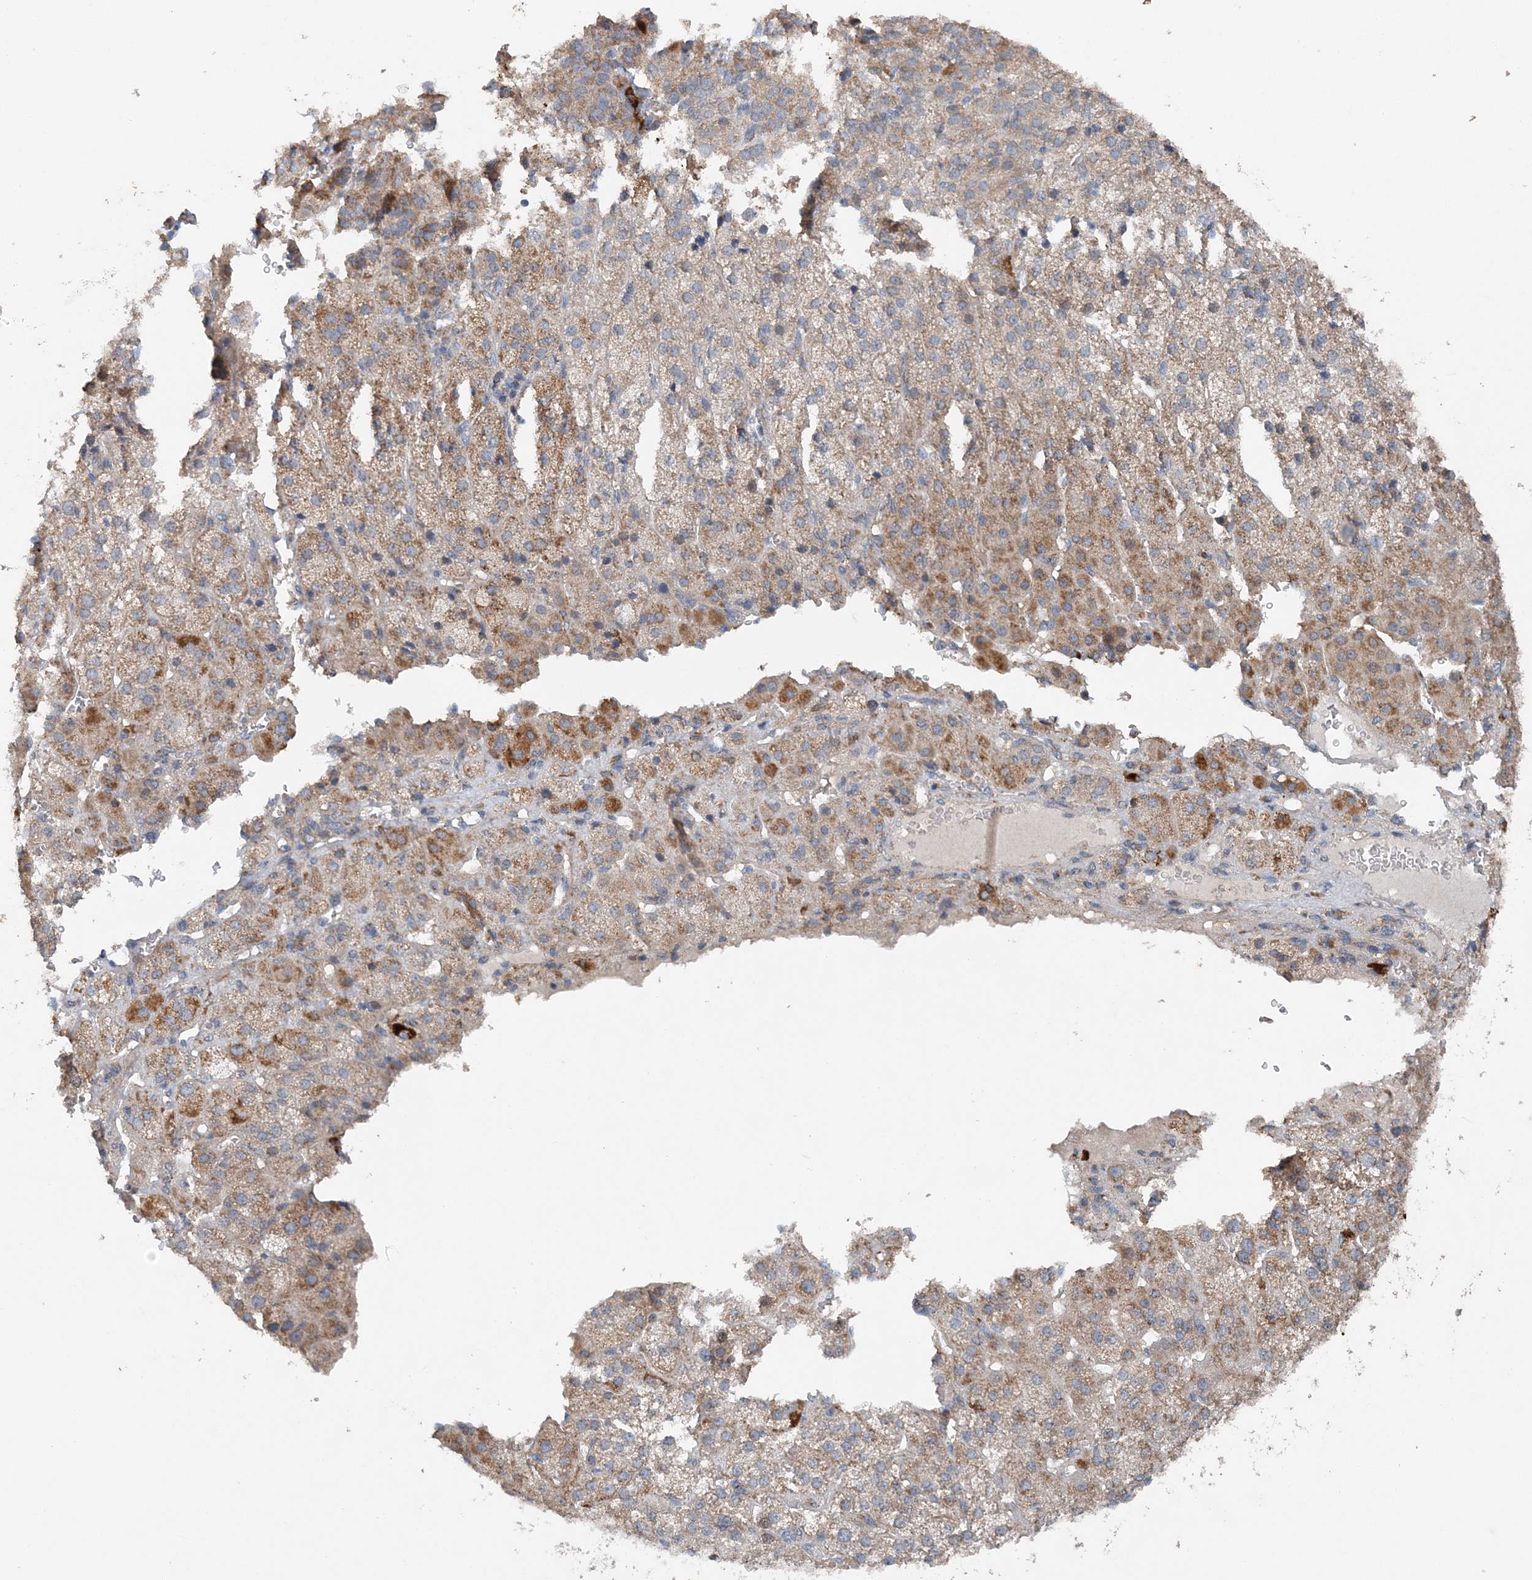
{"staining": {"intensity": "moderate", "quantity": "25%-75%", "location": "cytoplasmic/membranous"}, "tissue": "adrenal gland", "cell_type": "Glandular cells", "image_type": "normal", "snomed": [{"axis": "morphology", "description": "Normal tissue, NOS"}, {"axis": "topography", "description": "Adrenal gland"}], "caption": "The immunohistochemical stain shows moderate cytoplasmic/membranous positivity in glandular cells of normal adrenal gland.", "gene": "SPRY2", "patient": {"sex": "female", "age": 57}}